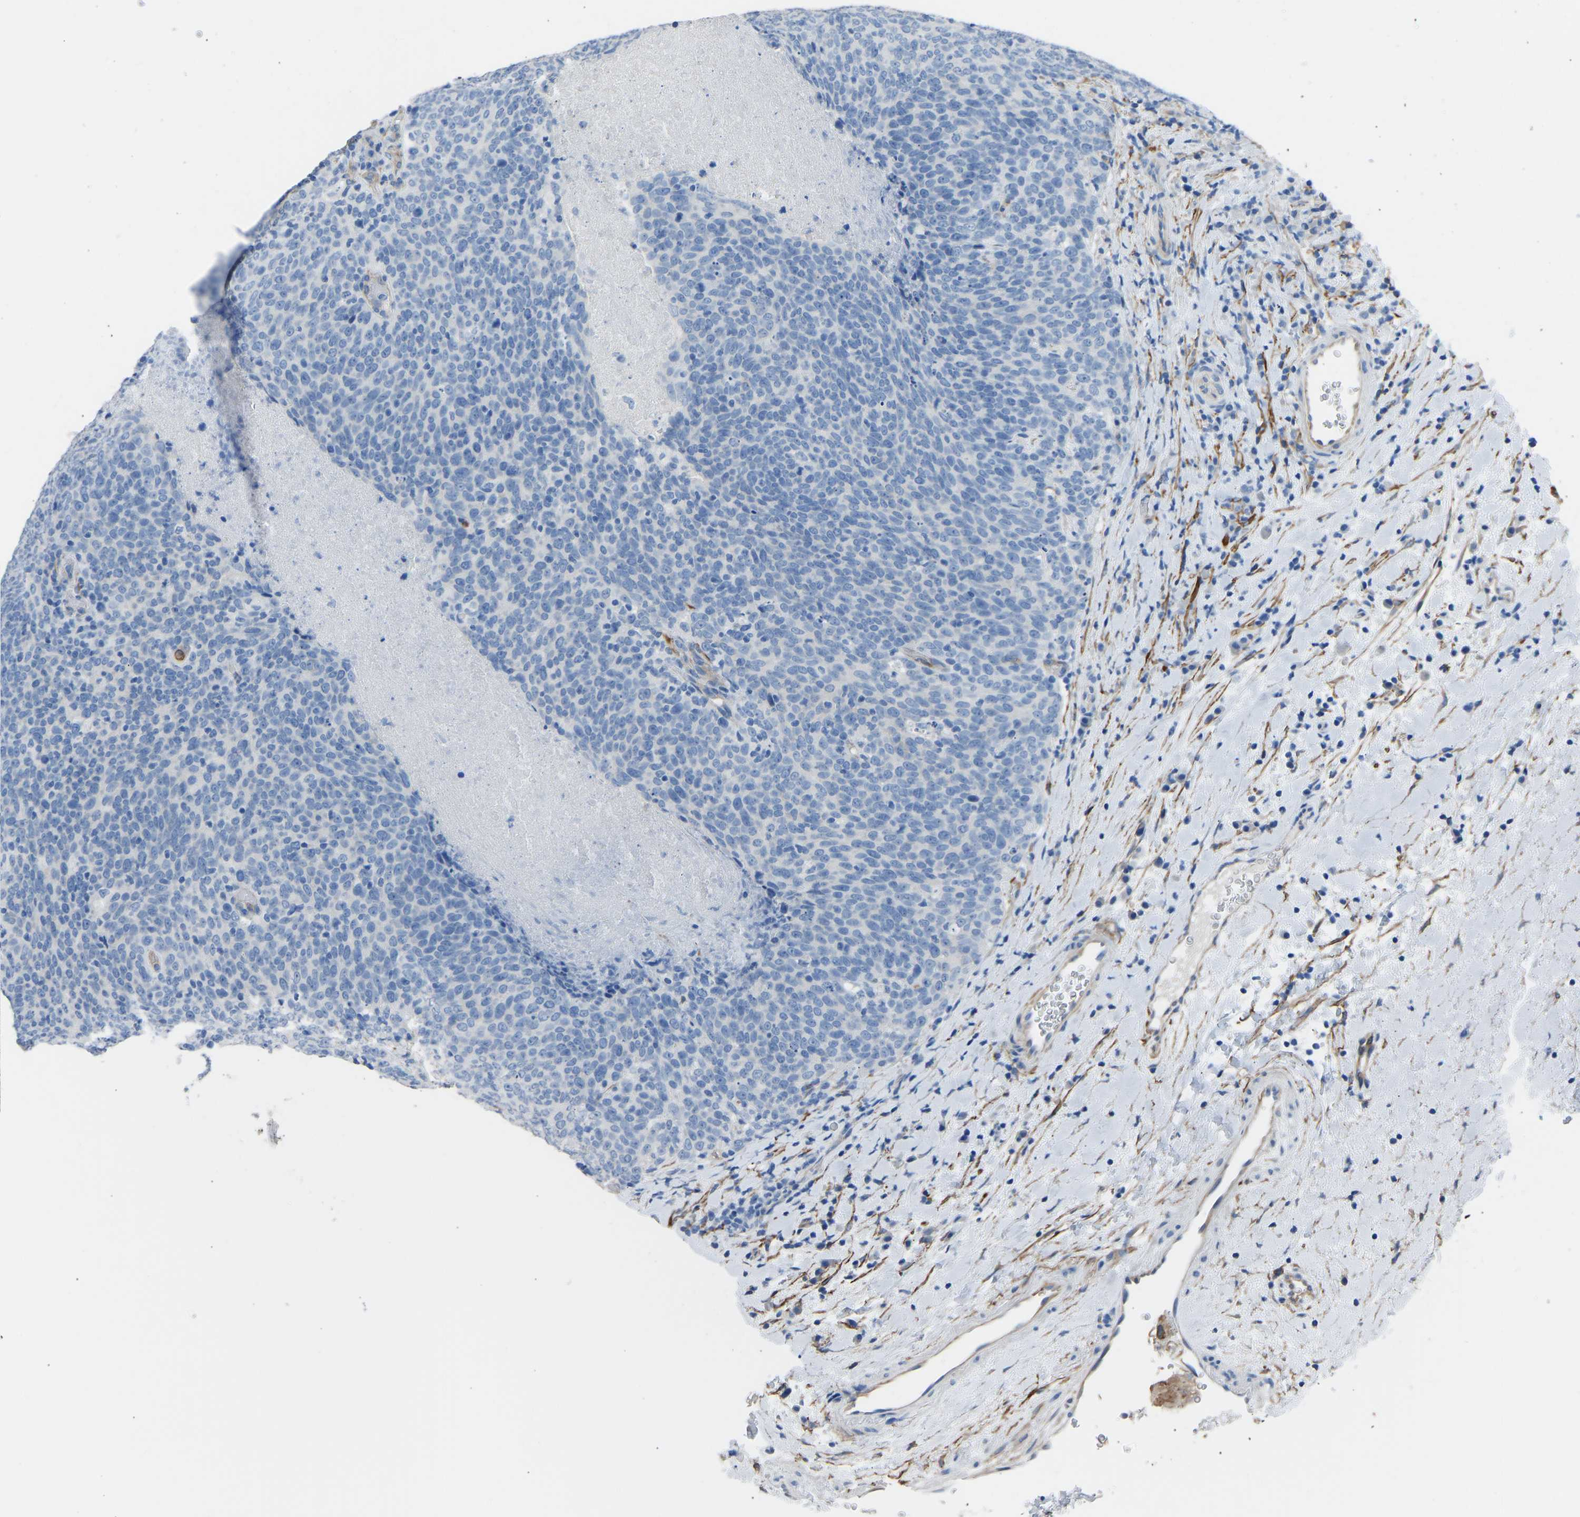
{"staining": {"intensity": "negative", "quantity": "none", "location": "none"}, "tissue": "head and neck cancer", "cell_type": "Tumor cells", "image_type": "cancer", "snomed": [{"axis": "morphology", "description": "Squamous cell carcinoma, NOS"}, {"axis": "morphology", "description": "Squamous cell carcinoma, metastatic, NOS"}, {"axis": "topography", "description": "Lymph node"}, {"axis": "topography", "description": "Head-Neck"}], "caption": "A histopathology image of head and neck cancer (squamous cell carcinoma) stained for a protein shows no brown staining in tumor cells.", "gene": "MYH10", "patient": {"sex": "male", "age": 62}}